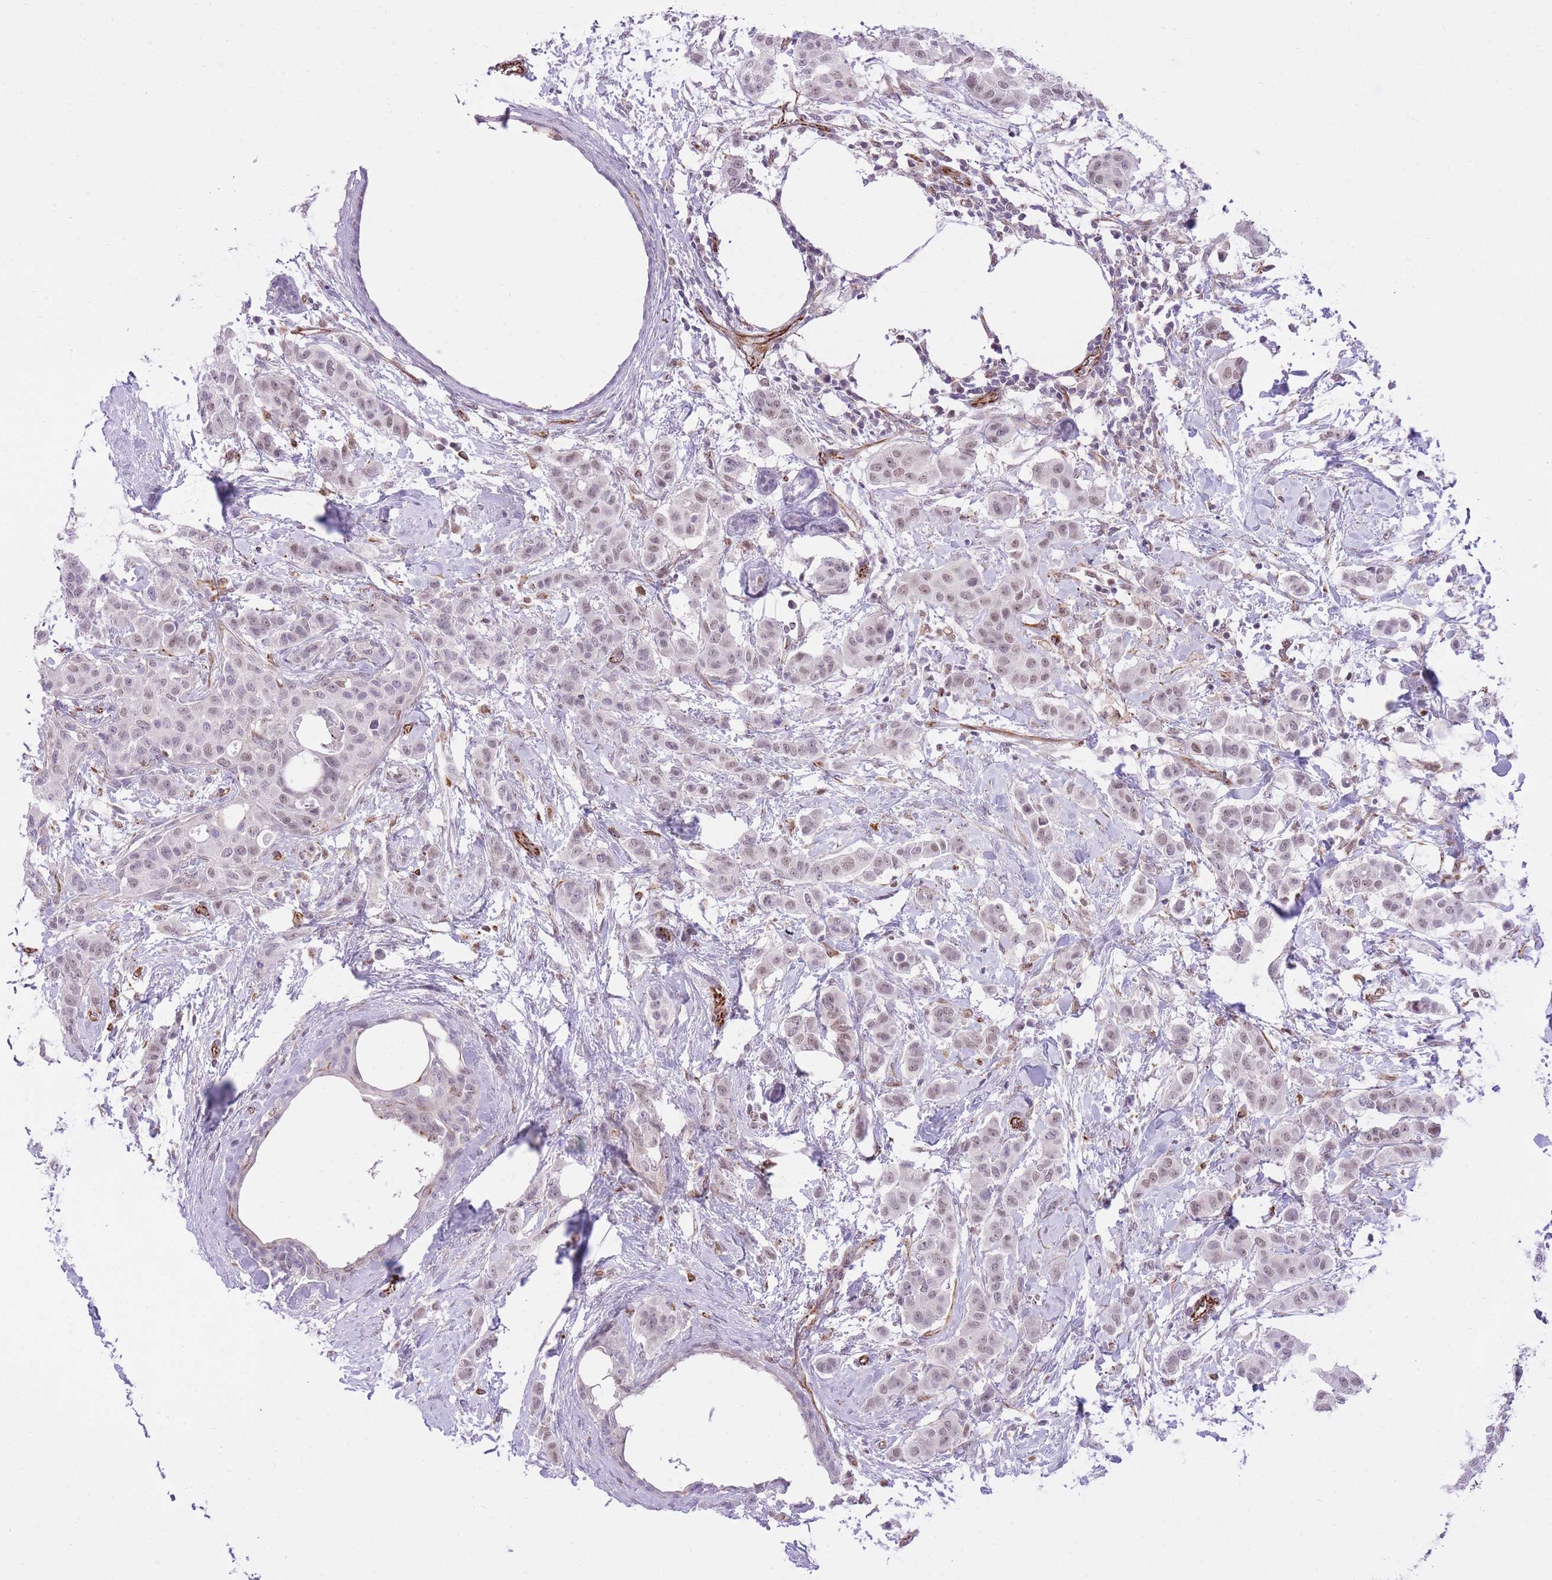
{"staining": {"intensity": "weak", "quantity": ">75%", "location": "nuclear"}, "tissue": "breast cancer", "cell_type": "Tumor cells", "image_type": "cancer", "snomed": [{"axis": "morphology", "description": "Duct carcinoma"}, {"axis": "topography", "description": "Breast"}], "caption": "Breast cancer (invasive ductal carcinoma) stained for a protein (brown) shows weak nuclear positive positivity in about >75% of tumor cells.", "gene": "ELL", "patient": {"sex": "female", "age": 40}}